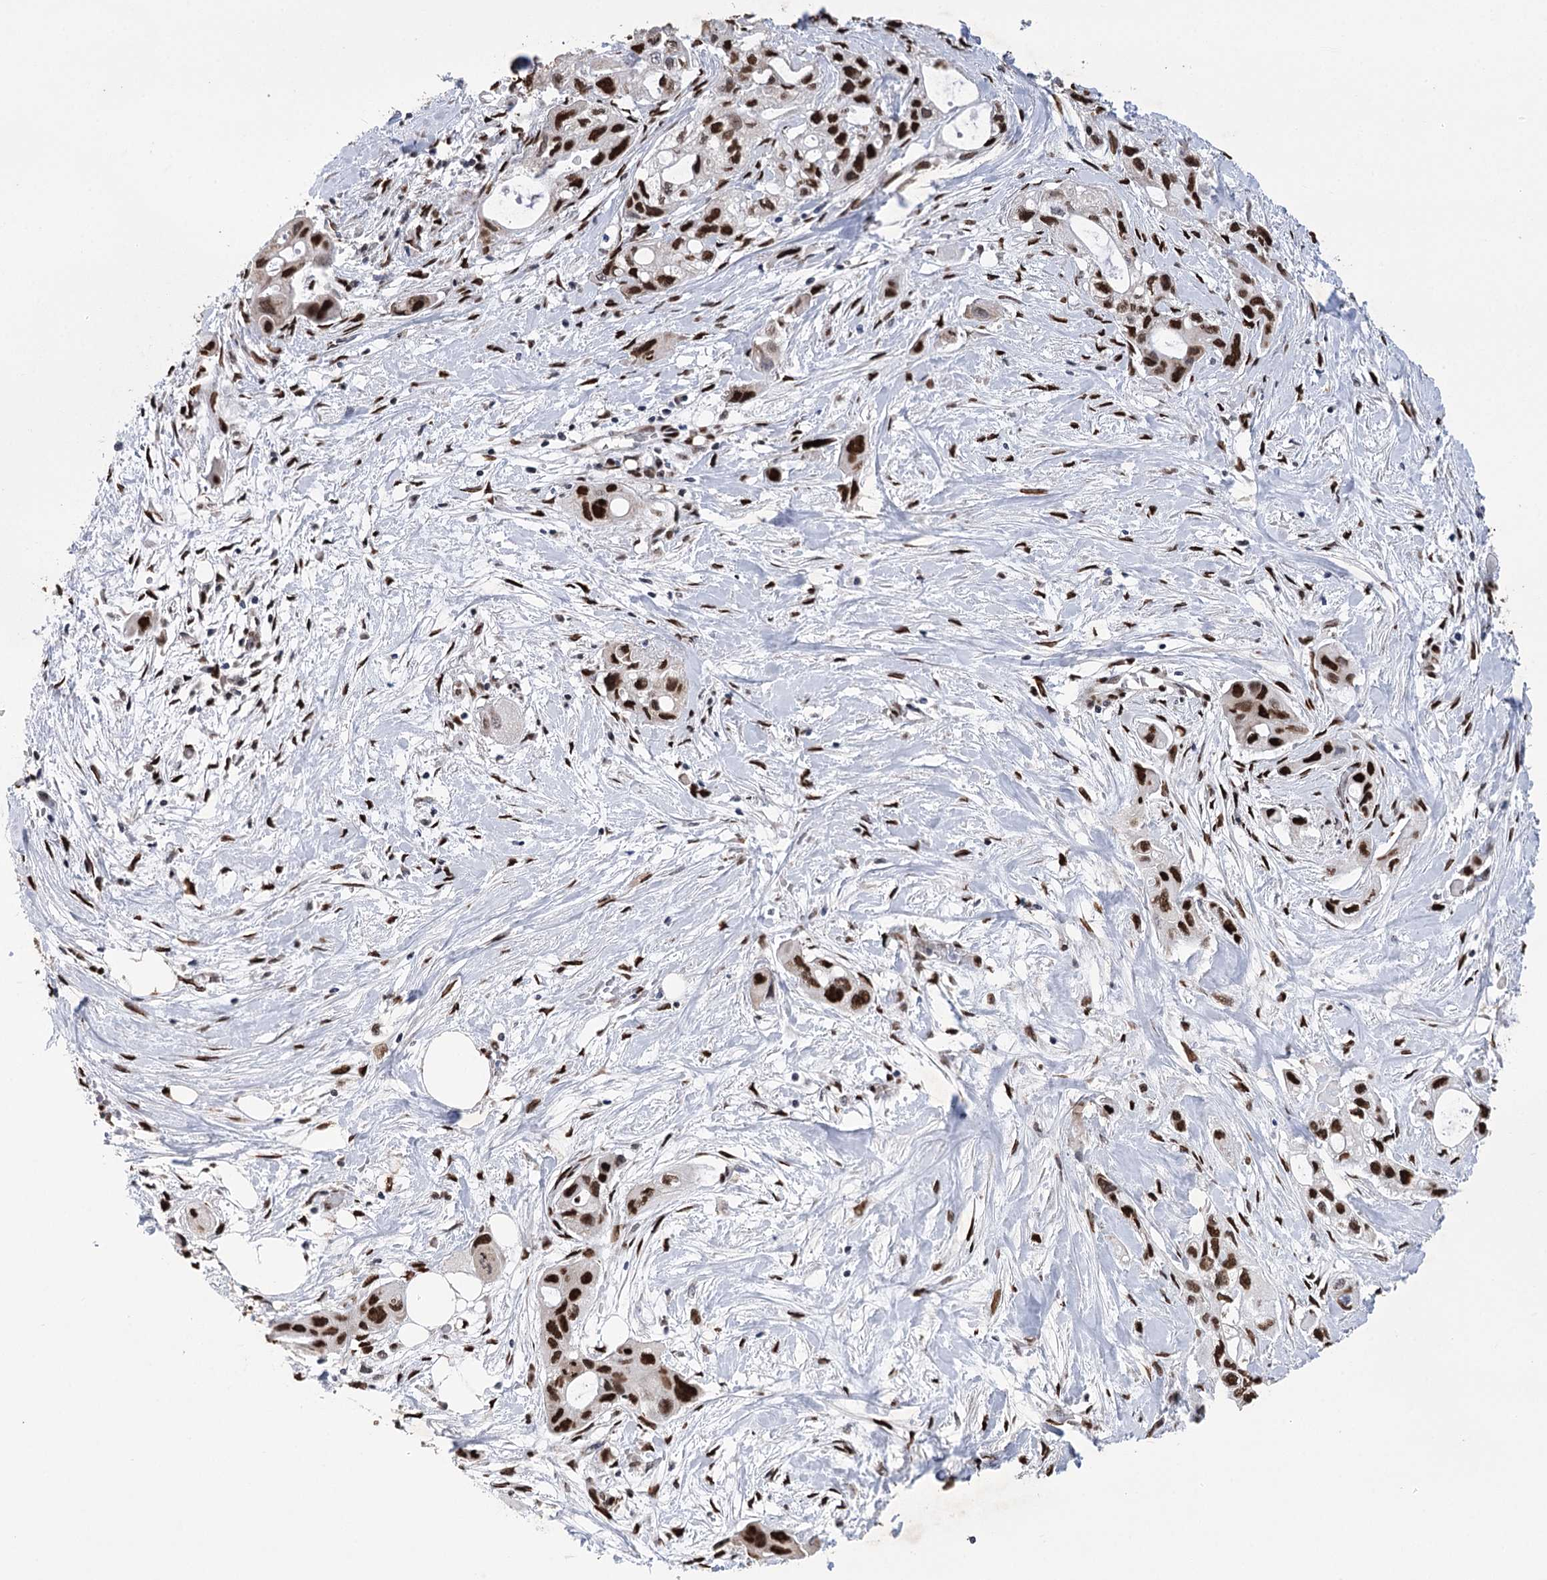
{"staining": {"intensity": "strong", "quantity": ">75%", "location": "nuclear"}, "tissue": "pancreatic cancer", "cell_type": "Tumor cells", "image_type": "cancer", "snomed": [{"axis": "morphology", "description": "Adenocarcinoma, NOS"}, {"axis": "topography", "description": "Pancreas"}], "caption": "Protein analysis of pancreatic cancer tissue reveals strong nuclear staining in approximately >75% of tumor cells. (Brightfield microscopy of DAB IHC at high magnification).", "gene": "NFU1", "patient": {"sex": "male", "age": 75}}